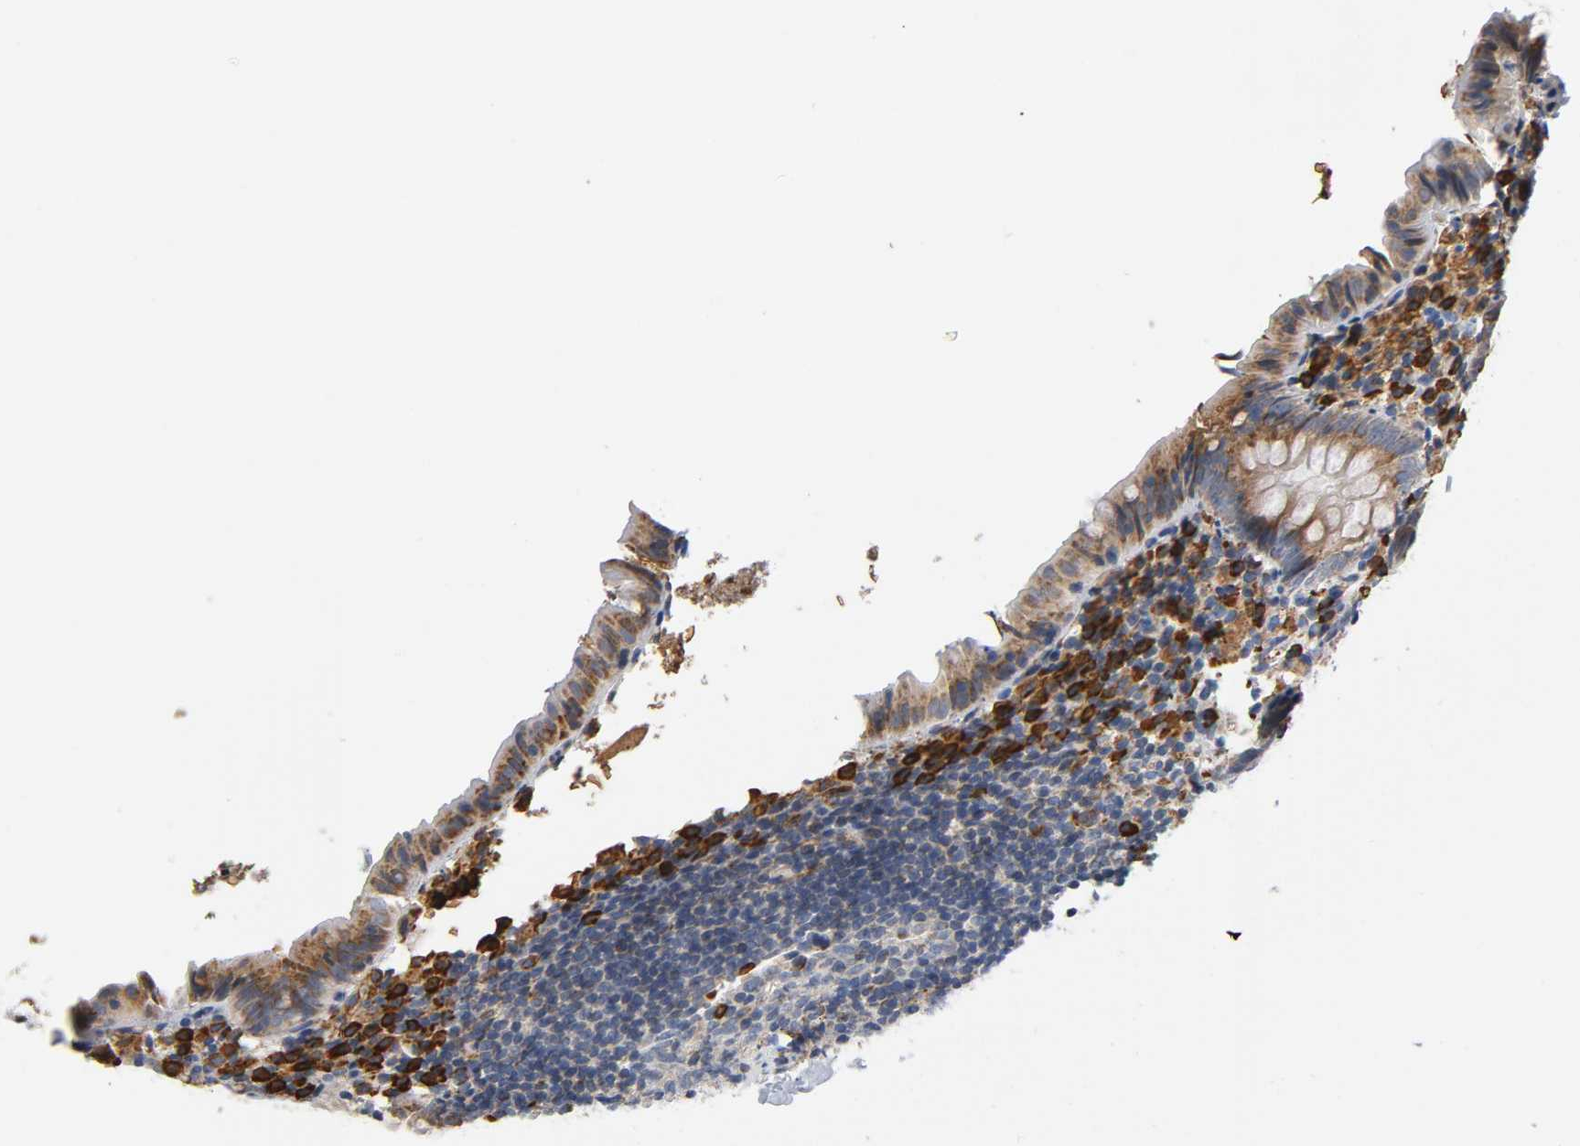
{"staining": {"intensity": "moderate", "quantity": ">75%", "location": "cytoplasmic/membranous"}, "tissue": "appendix", "cell_type": "Glandular cells", "image_type": "normal", "snomed": [{"axis": "morphology", "description": "Normal tissue, NOS"}, {"axis": "topography", "description": "Appendix"}], "caption": "Immunohistochemical staining of unremarkable human appendix exhibits >75% levels of moderate cytoplasmic/membranous protein expression in about >75% of glandular cells.", "gene": "UCKL1", "patient": {"sex": "female", "age": 10}}